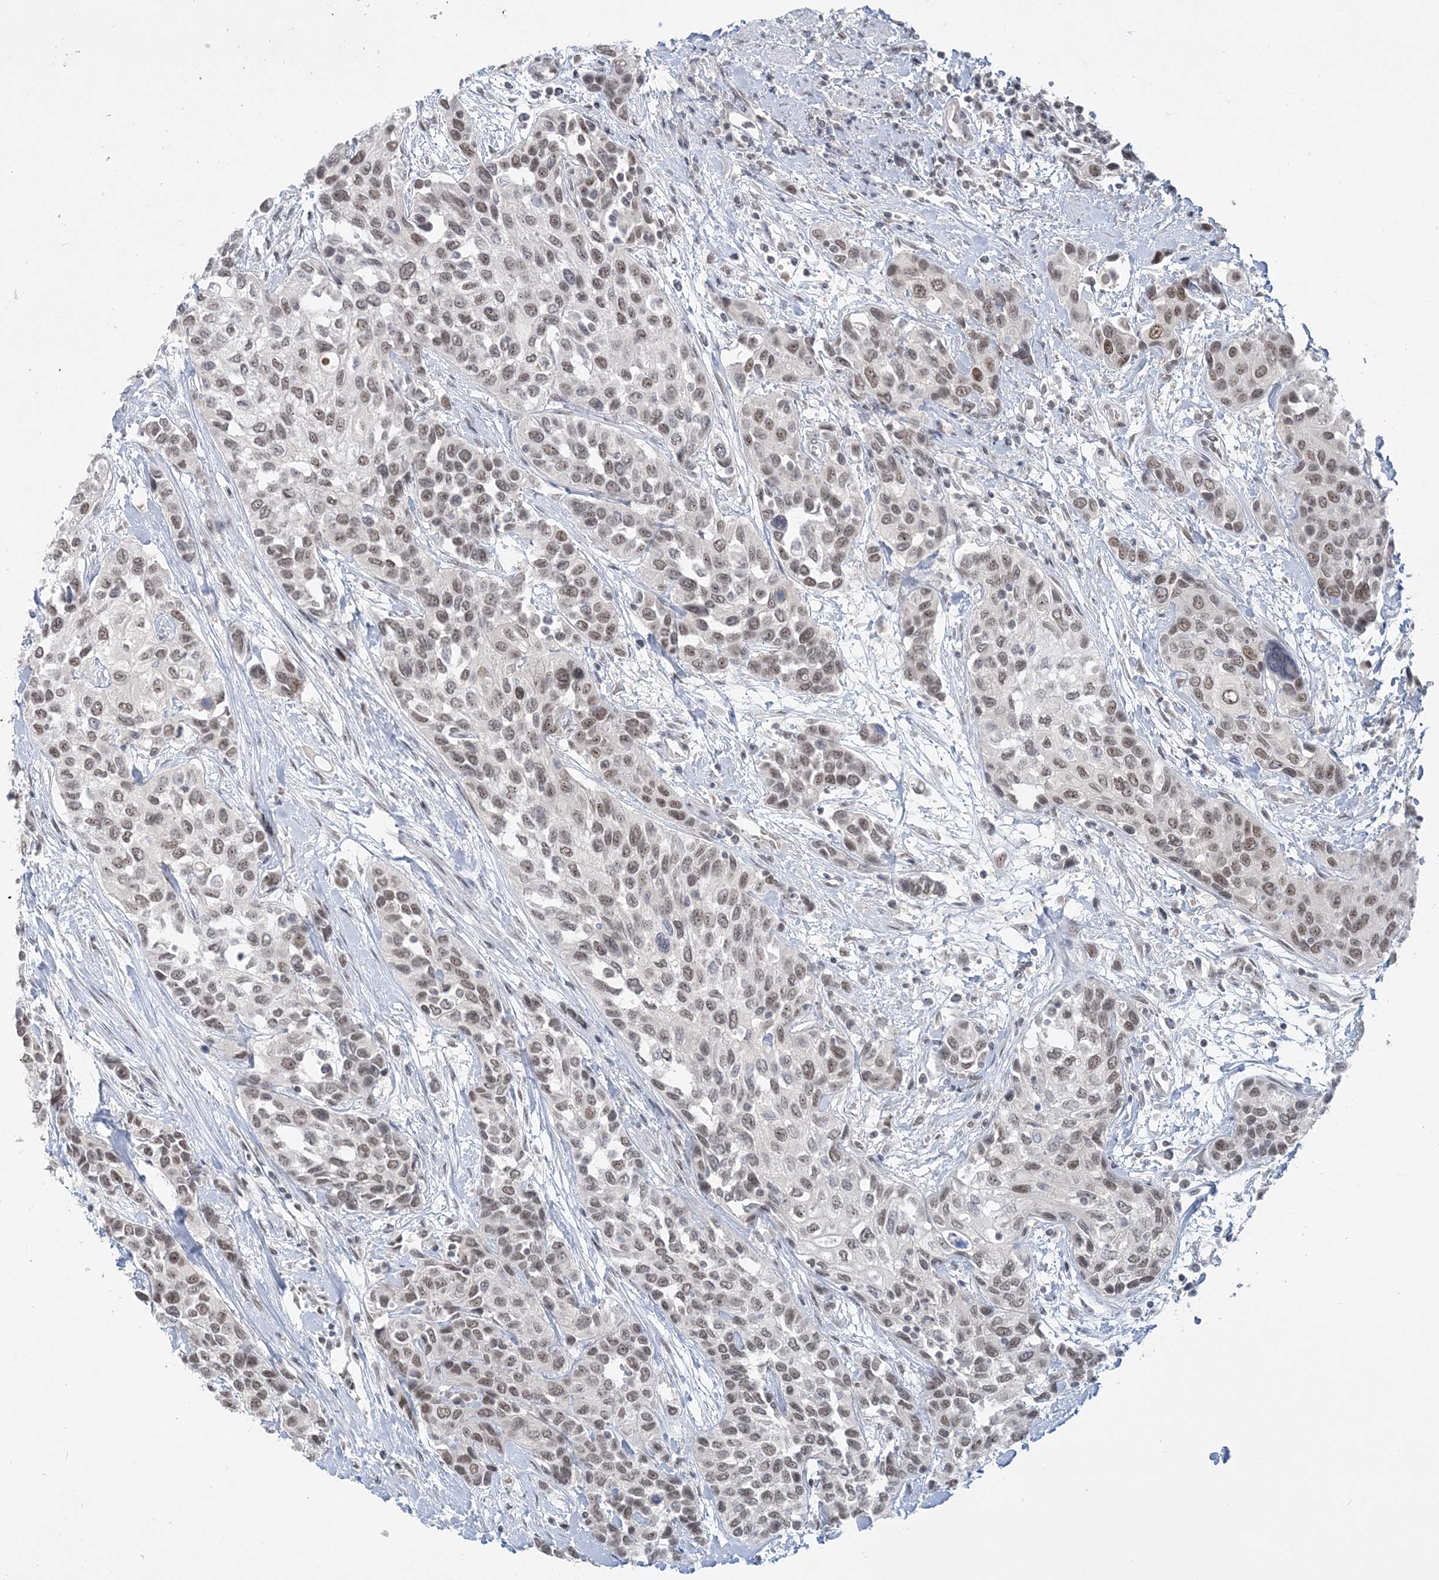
{"staining": {"intensity": "moderate", "quantity": ">75%", "location": "nuclear"}, "tissue": "urothelial cancer", "cell_type": "Tumor cells", "image_type": "cancer", "snomed": [{"axis": "morphology", "description": "Normal tissue, NOS"}, {"axis": "morphology", "description": "Urothelial carcinoma, High grade"}, {"axis": "topography", "description": "Vascular tissue"}, {"axis": "topography", "description": "Urinary bladder"}], "caption": "Immunohistochemistry micrograph of neoplastic tissue: urothelial carcinoma (high-grade) stained using immunohistochemistry exhibits medium levels of moderate protein expression localized specifically in the nuclear of tumor cells, appearing as a nuclear brown color.", "gene": "KMT2D", "patient": {"sex": "female", "age": 56}}